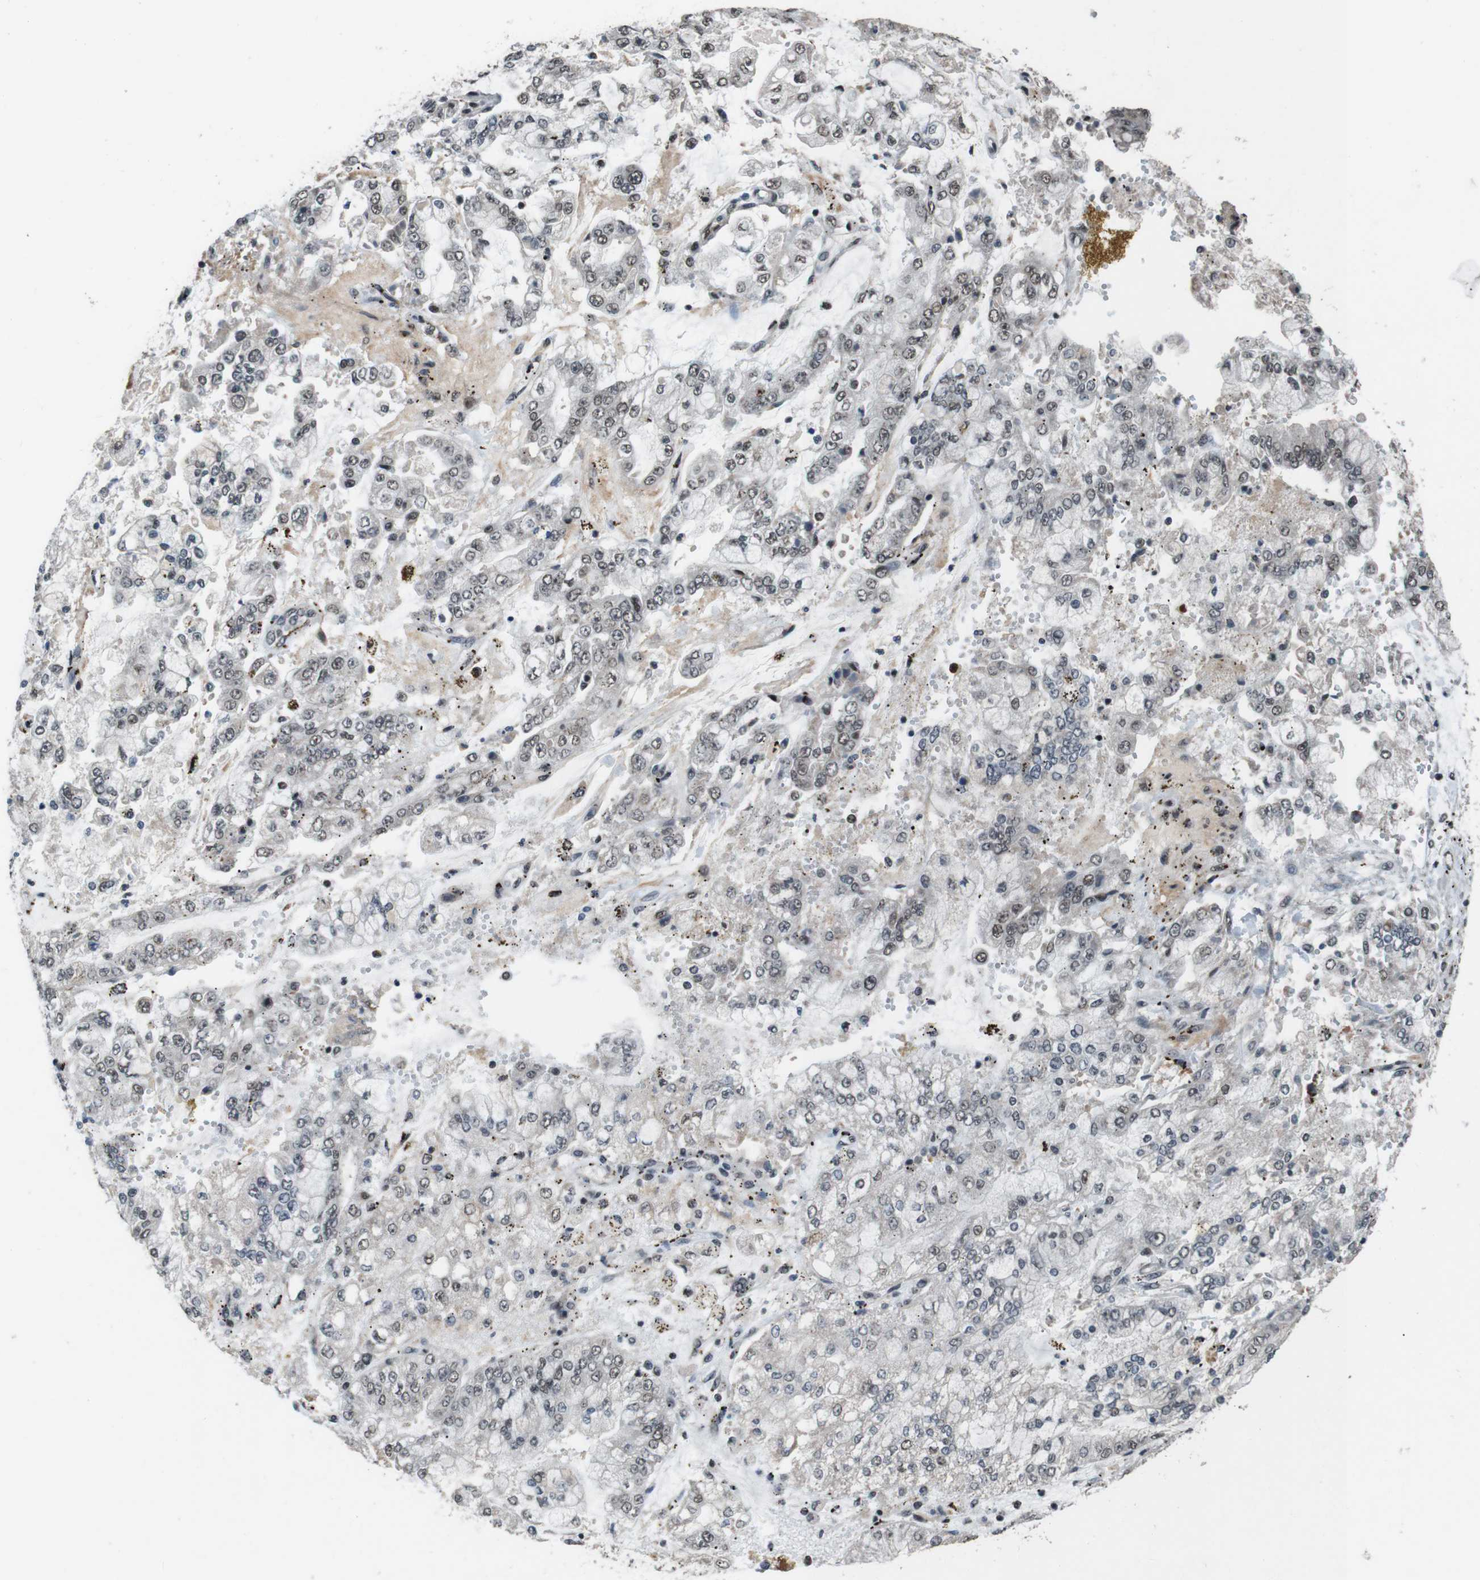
{"staining": {"intensity": "weak", "quantity": ">75%", "location": "nuclear"}, "tissue": "stomach cancer", "cell_type": "Tumor cells", "image_type": "cancer", "snomed": [{"axis": "morphology", "description": "Adenocarcinoma, NOS"}, {"axis": "topography", "description": "Stomach"}], "caption": "Approximately >75% of tumor cells in human stomach cancer show weak nuclear protein expression as visualized by brown immunohistochemical staining.", "gene": "NR4A2", "patient": {"sex": "male", "age": 76}}